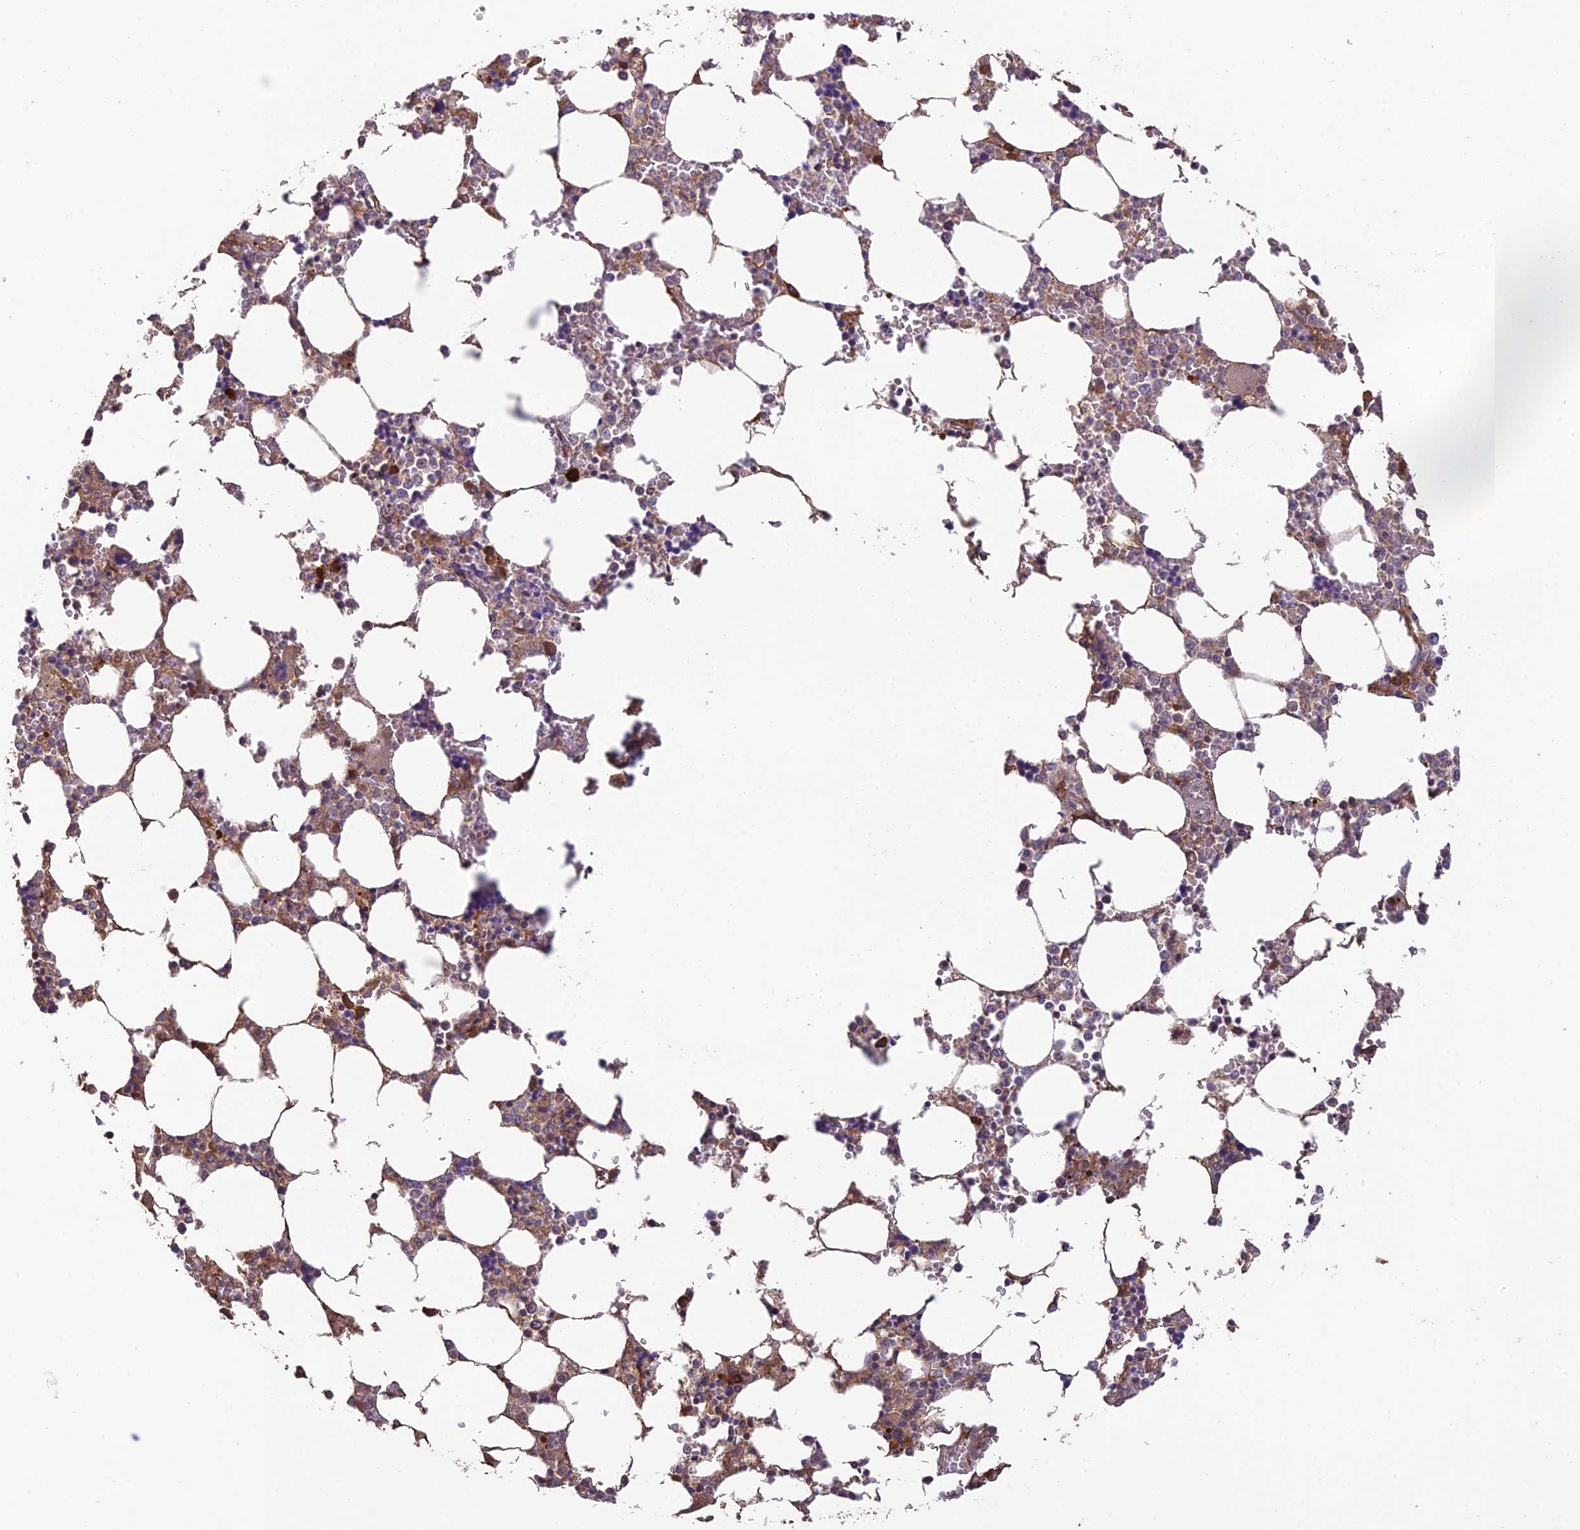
{"staining": {"intensity": "moderate", "quantity": "25%-75%", "location": "cytoplasmic/membranous"}, "tissue": "bone marrow", "cell_type": "Hematopoietic cells", "image_type": "normal", "snomed": [{"axis": "morphology", "description": "Normal tissue, NOS"}, {"axis": "topography", "description": "Bone marrow"}], "caption": "Immunohistochemistry of normal human bone marrow shows medium levels of moderate cytoplasmic/membranous positivity in approximately 25%-75% of hematopoietic cells. (IHC, brightfield microscopy, high magnification).", "gene": "MRNIP", "patient": {"sex": "male", "age": 64}}